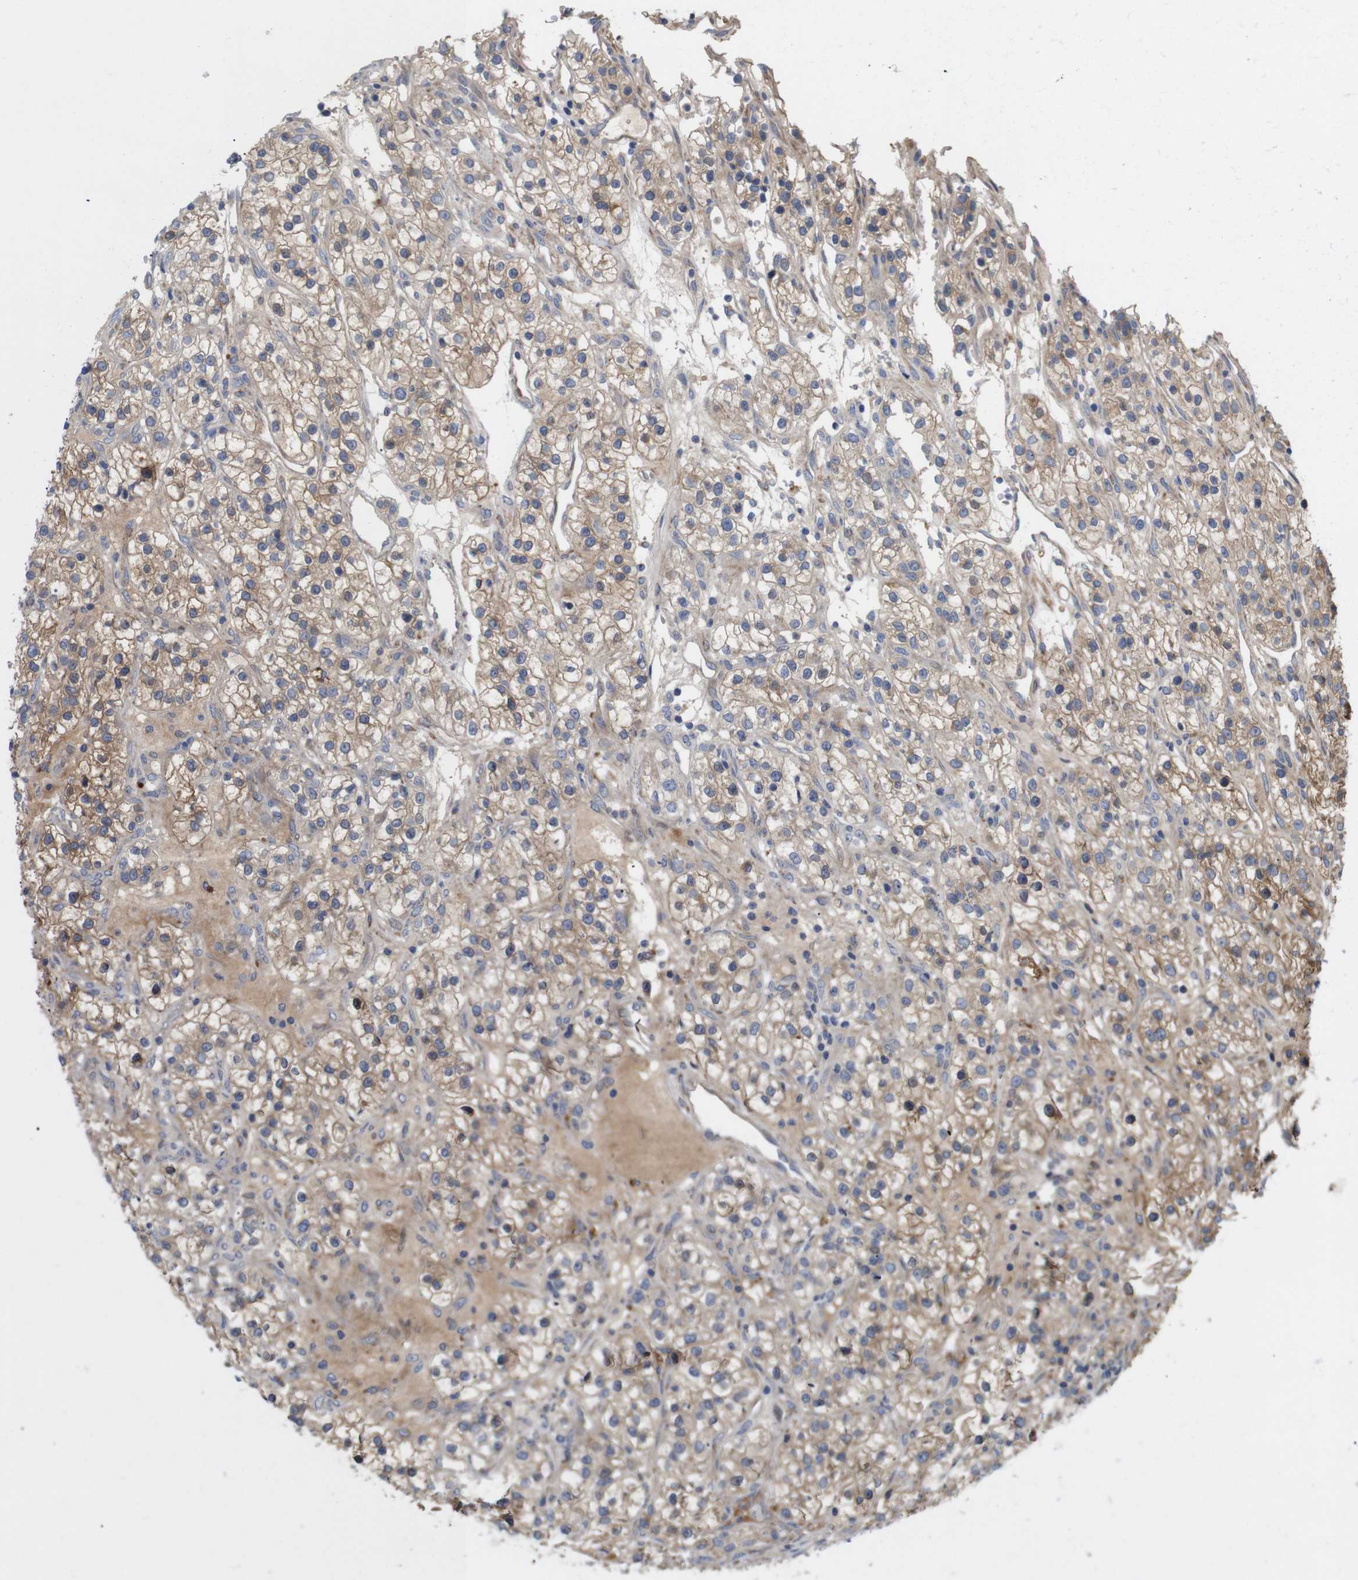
{"staining": {"intensity": "moderate", "quantity": ">75%", "location": "cytoplasmic/membranous"}, "tissue": "renal cancer", "cell_type": "Tumor cells", "image_type": "cancer", "snomed": [{"axis": "morphology", "description": "Adenocarcinoma, NOS"}, {"axis": "topography", "description": "Kidney"}], "caption": "Moderate cytoplasmic/membranous protein staining is present in about >75% of tumor cells in renal cancer (adenocarcinoma).", "gene": "SPRY3", "patient": {"sex": "female", "age": 57}}